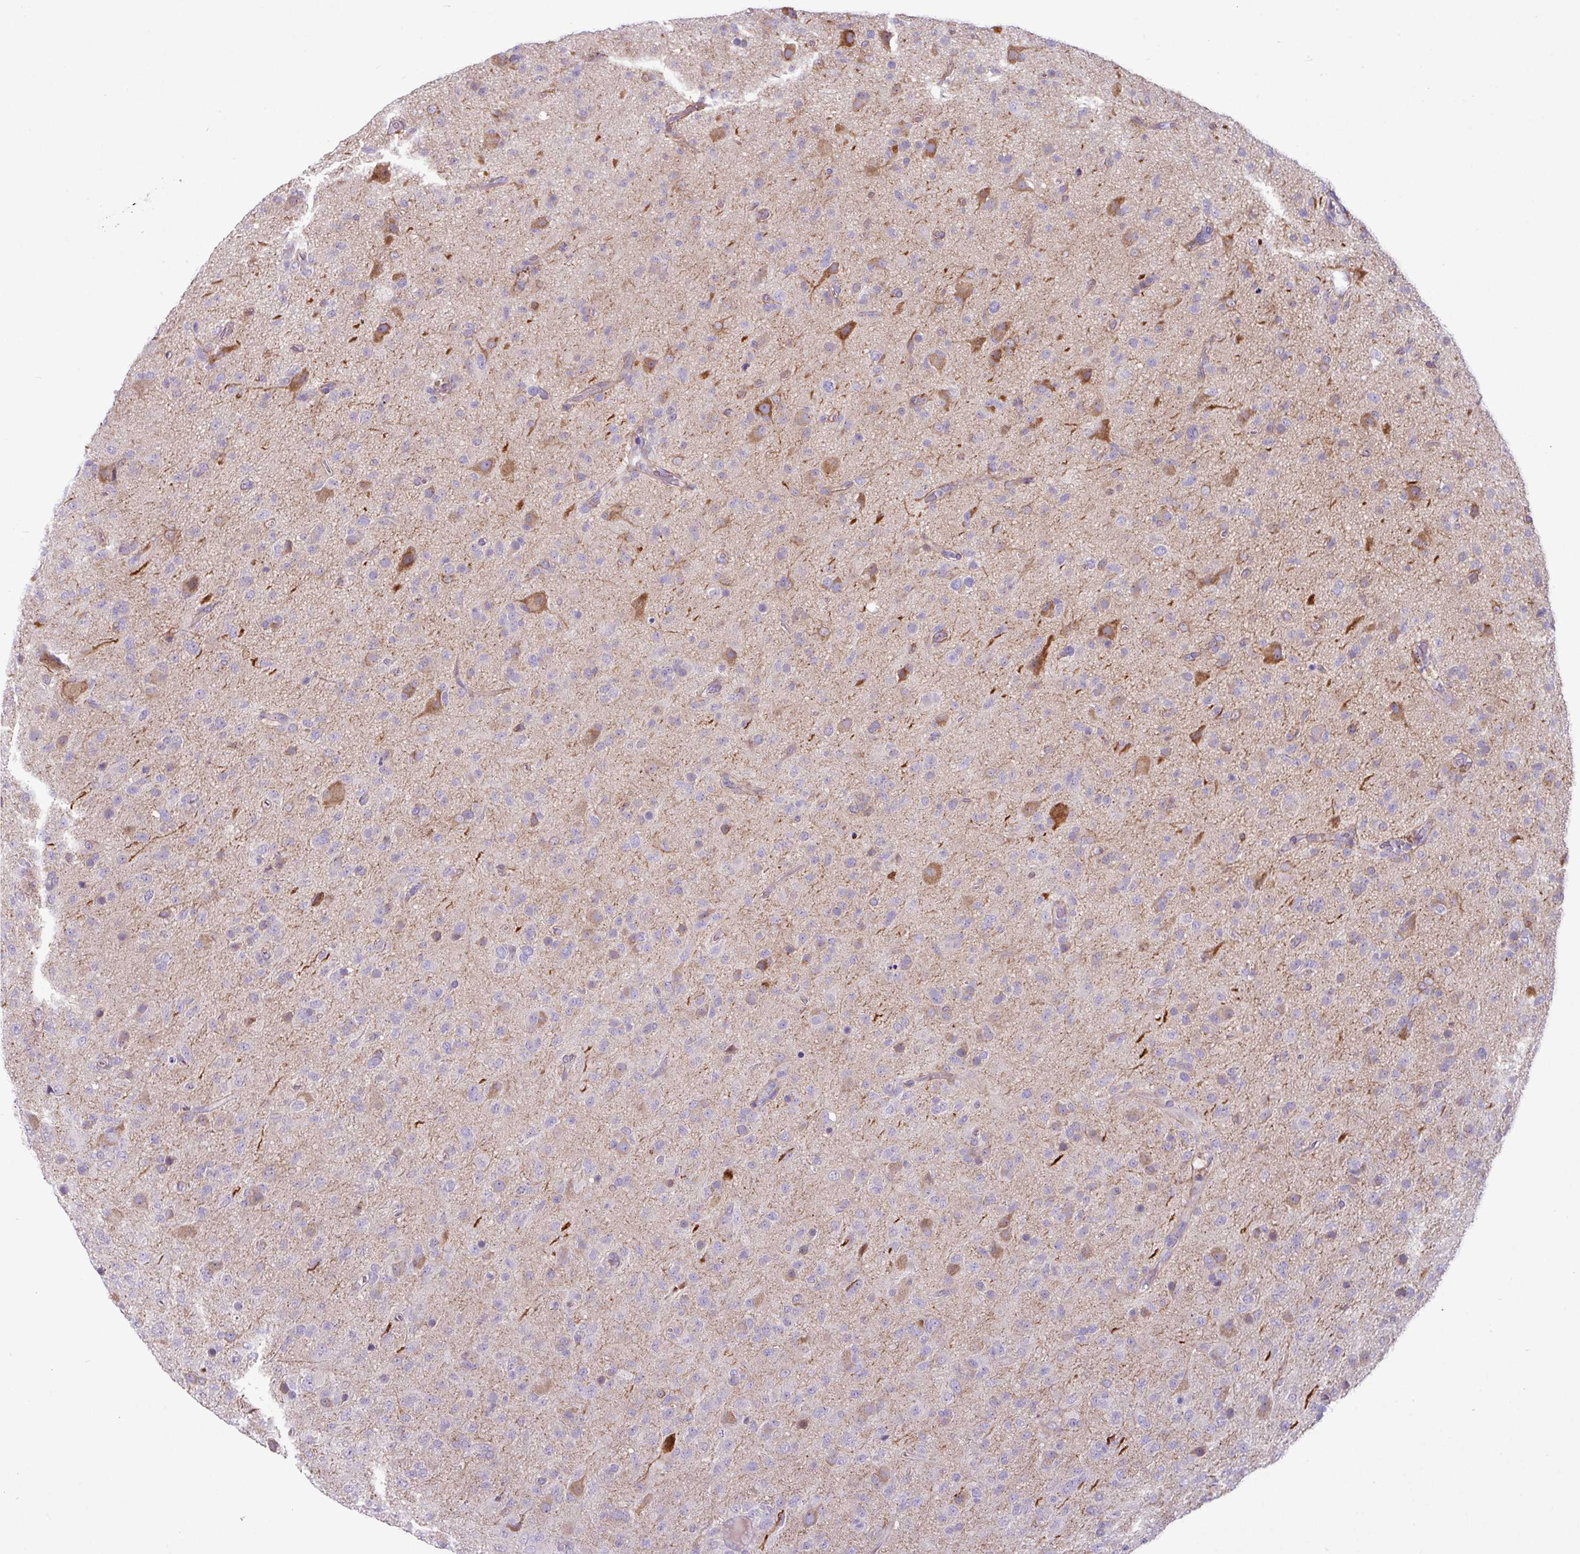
{"staining": {"intensity": "negative", "quantity": "none", "location": "none"}, "tissue": "glioma", "cell_type": "Tumor cells", "image_type": "cancer", "snomed": [{"axis": "morphology", "description": "Glioma, malignant, Low grade"}, {"axis": "topography", "description": "Brain"}], "caption": "A photomicrograph of malignant glioma (low-grade) stained for a protein reveals no brown staining in tumor cells.", "gene": "ZNF524", "patient": {"sex": "male", "age": 65}}